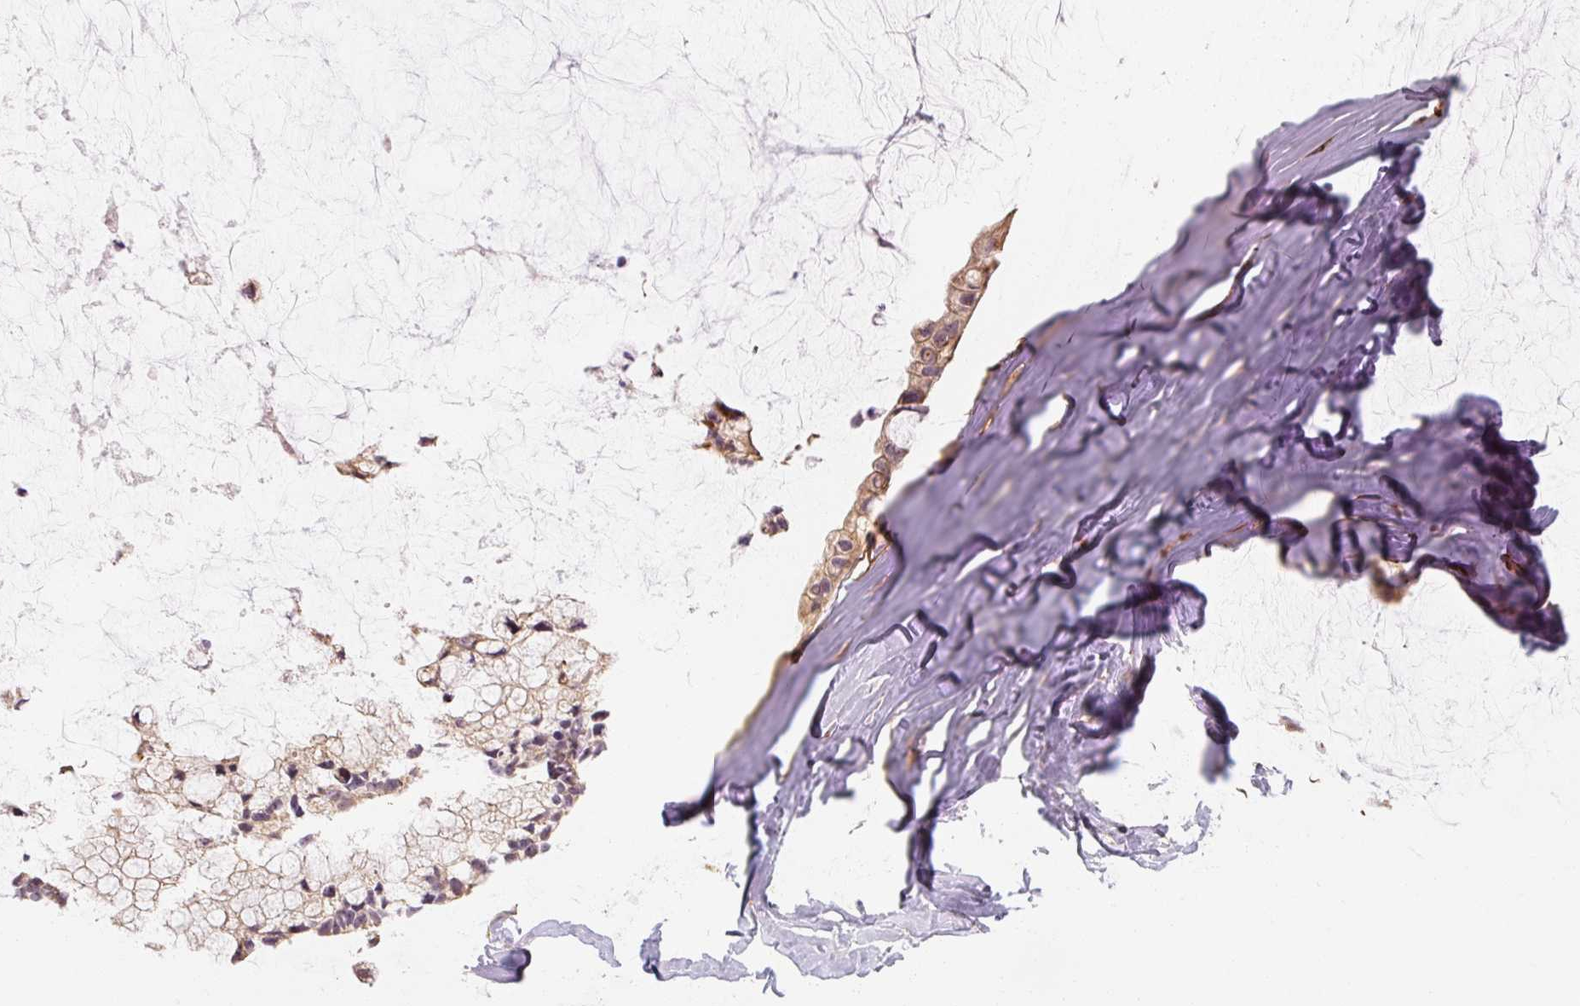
{"staining": {"intensity": "moderate", "quantity": ">75%", "location": "cytoplasmic/membranous"}, "tissue": "ovarian cancer", "cell_type": "Tumor cells", "image_type": "cancer", "snomed": [{"axis": "morphology", "description": "Cystadenocarcinoma, mucinous, NOS"}, {"axis": "topography", "description": "Ovary"}], "caption": "Tumor cells display medium levels of moderate cytoplasmic/membranous staining in about >75% of cells in ovarian cancer (mucinous cystadenocarcinoma). Ihc stains the protein of interest in brown and the nuclei are stained blue.", "gene": "RB1CC1", "patient": {"sex": "female", "age": 39}}